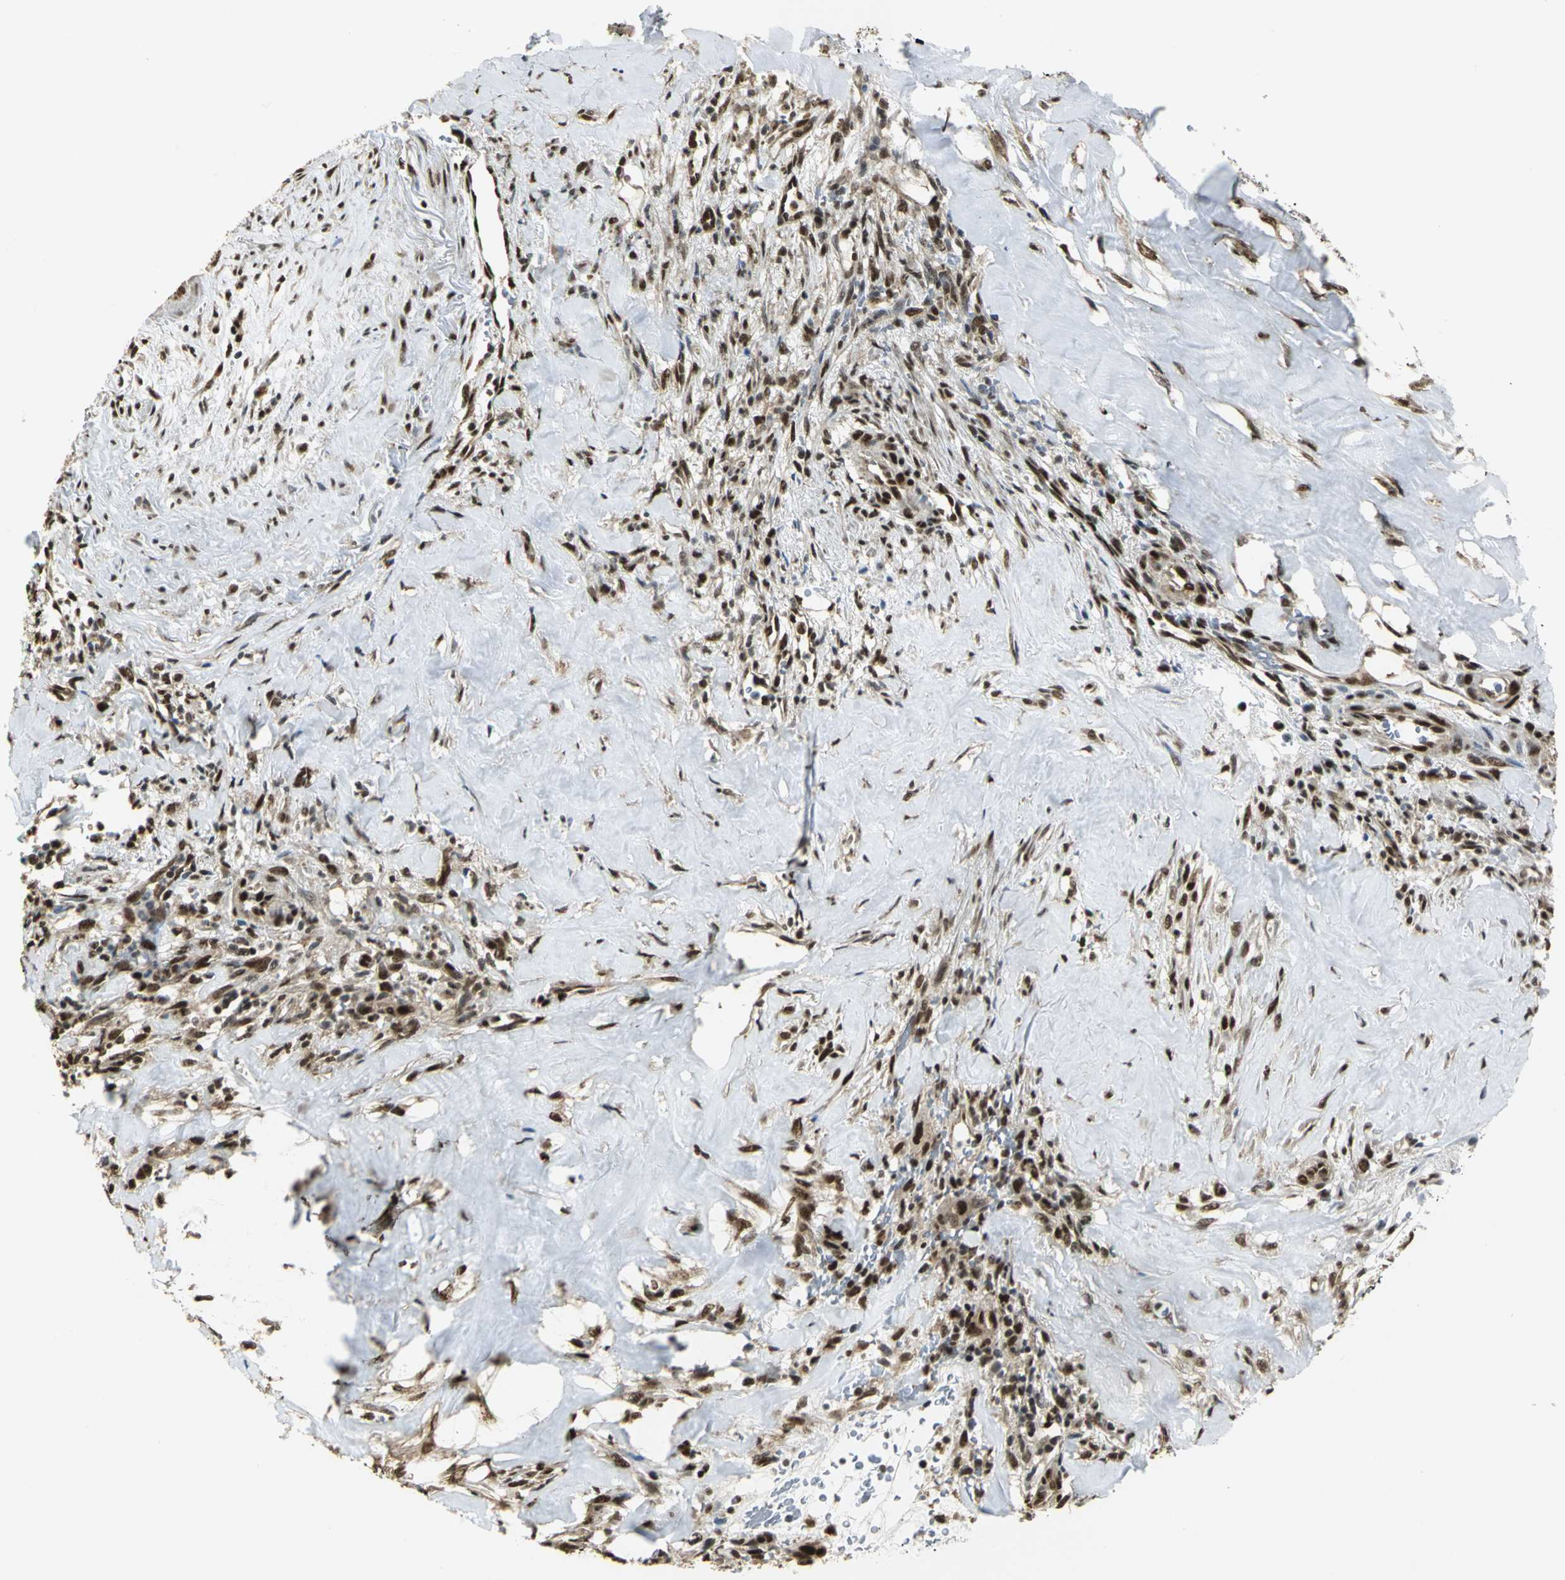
{"staining": {"intensity": "strong", "quantity": ">75%", "location": "cytoplasmic/membranous,nuclear"}, "tissue": "liver cancer", "cell_type": "Tumor cells", "image_type": "cancer", "snomed": [{"axis": "morphology", "description": "Cholangiocarcinoma"}, {"axis": "topography", "description": "Liver"}], "caption": "Immunohistochemical staining of human liver cancer (cholangiocarcinoma) exhibits high levels of strong cytoplasmic/membranous and nuclear positivity in about >75% of tumor cells.", "gene": "DDX5", "patient": {"sex": "female", "age": 67}}